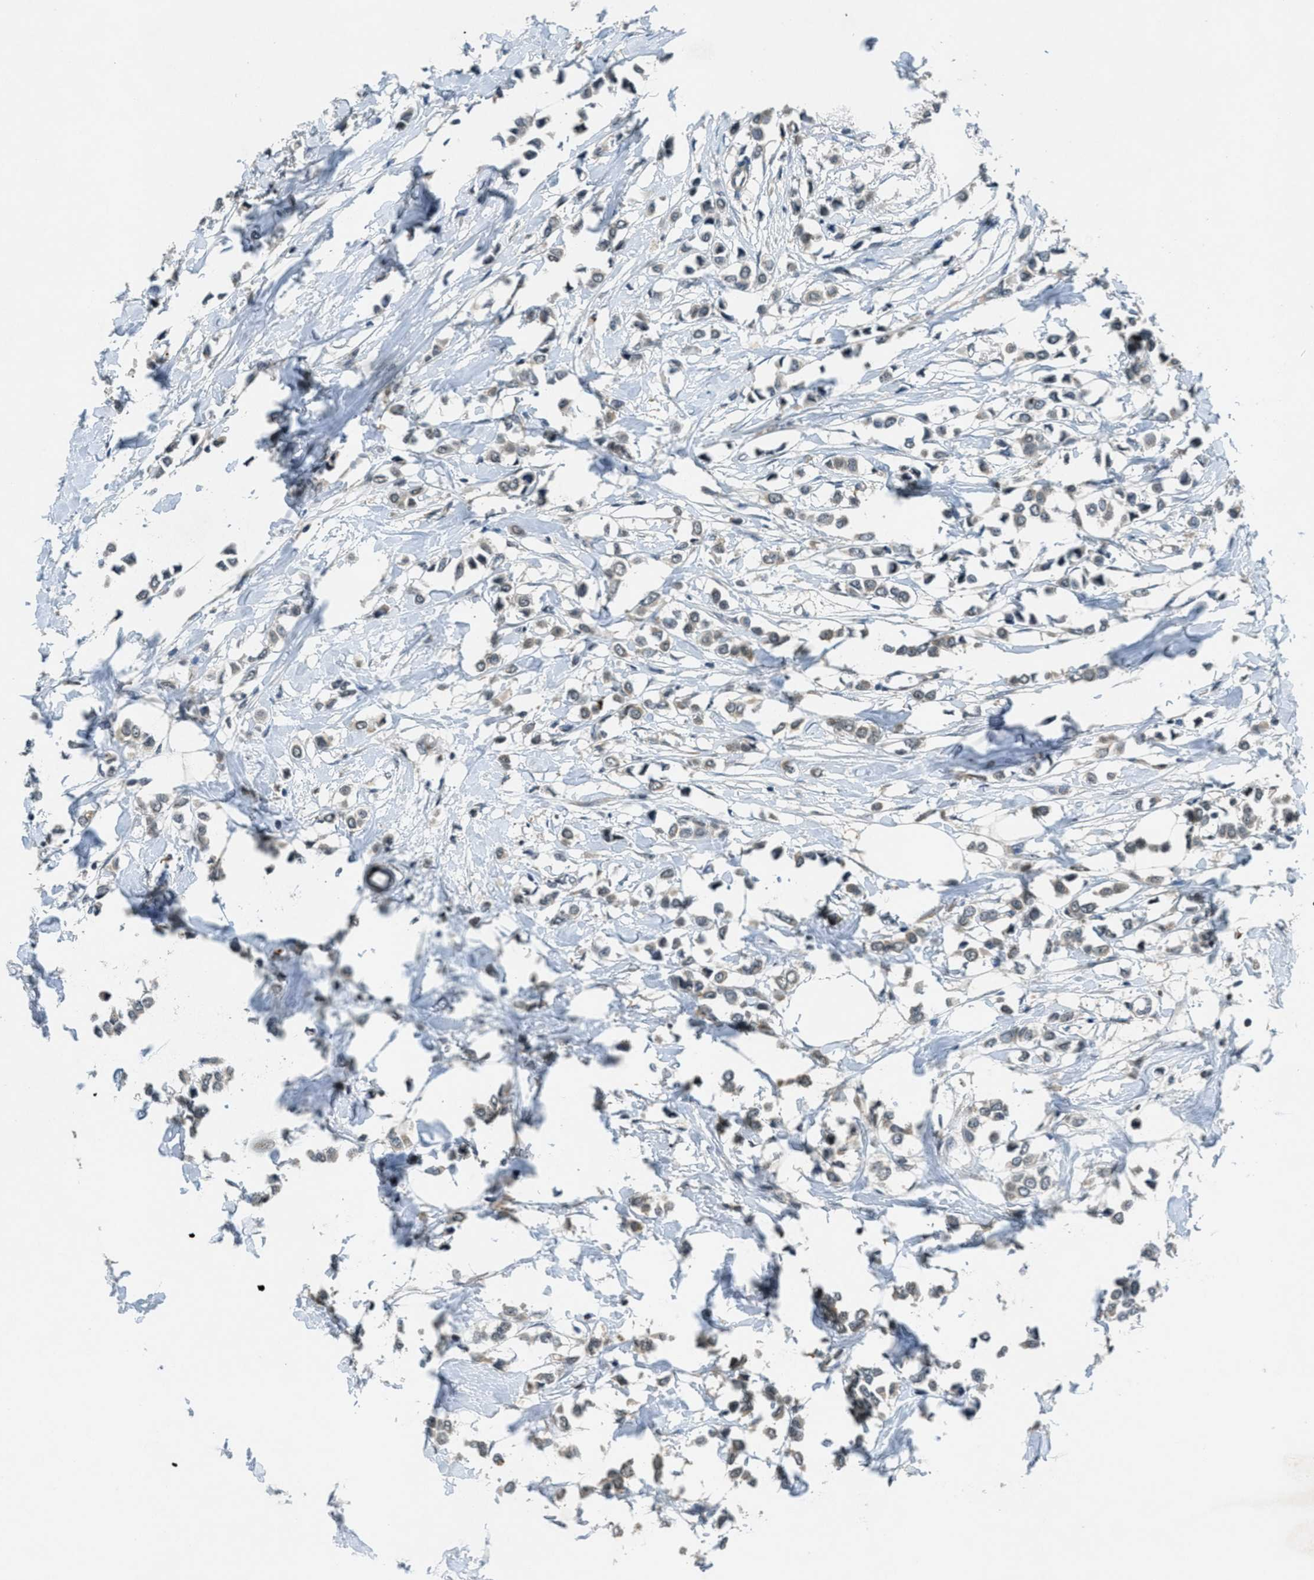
{"staining": {"intensity": "weak", "quantity": ">75%", "location": "cytoplasmic/membranous"}, "tissue": "breast cancer", "cell_type": "Tumor cells", "image_type": "cancer", "snomed": [{"axis": "morphology", "description": "Lobular carcinoma"}, {"axis": "topography", "description": "Breast"}], "caption": "Lobular carcinoma (breast) stained with DAB (3,3'-diaminobenzidine) immunohistochemistry (IHC) exhibits low levels of weak cytoplasmic/membranous positivity in approximately >75% of tumor cells.", "gene": "DUSP6", "patient": {"sex": "female", "age": 51}}